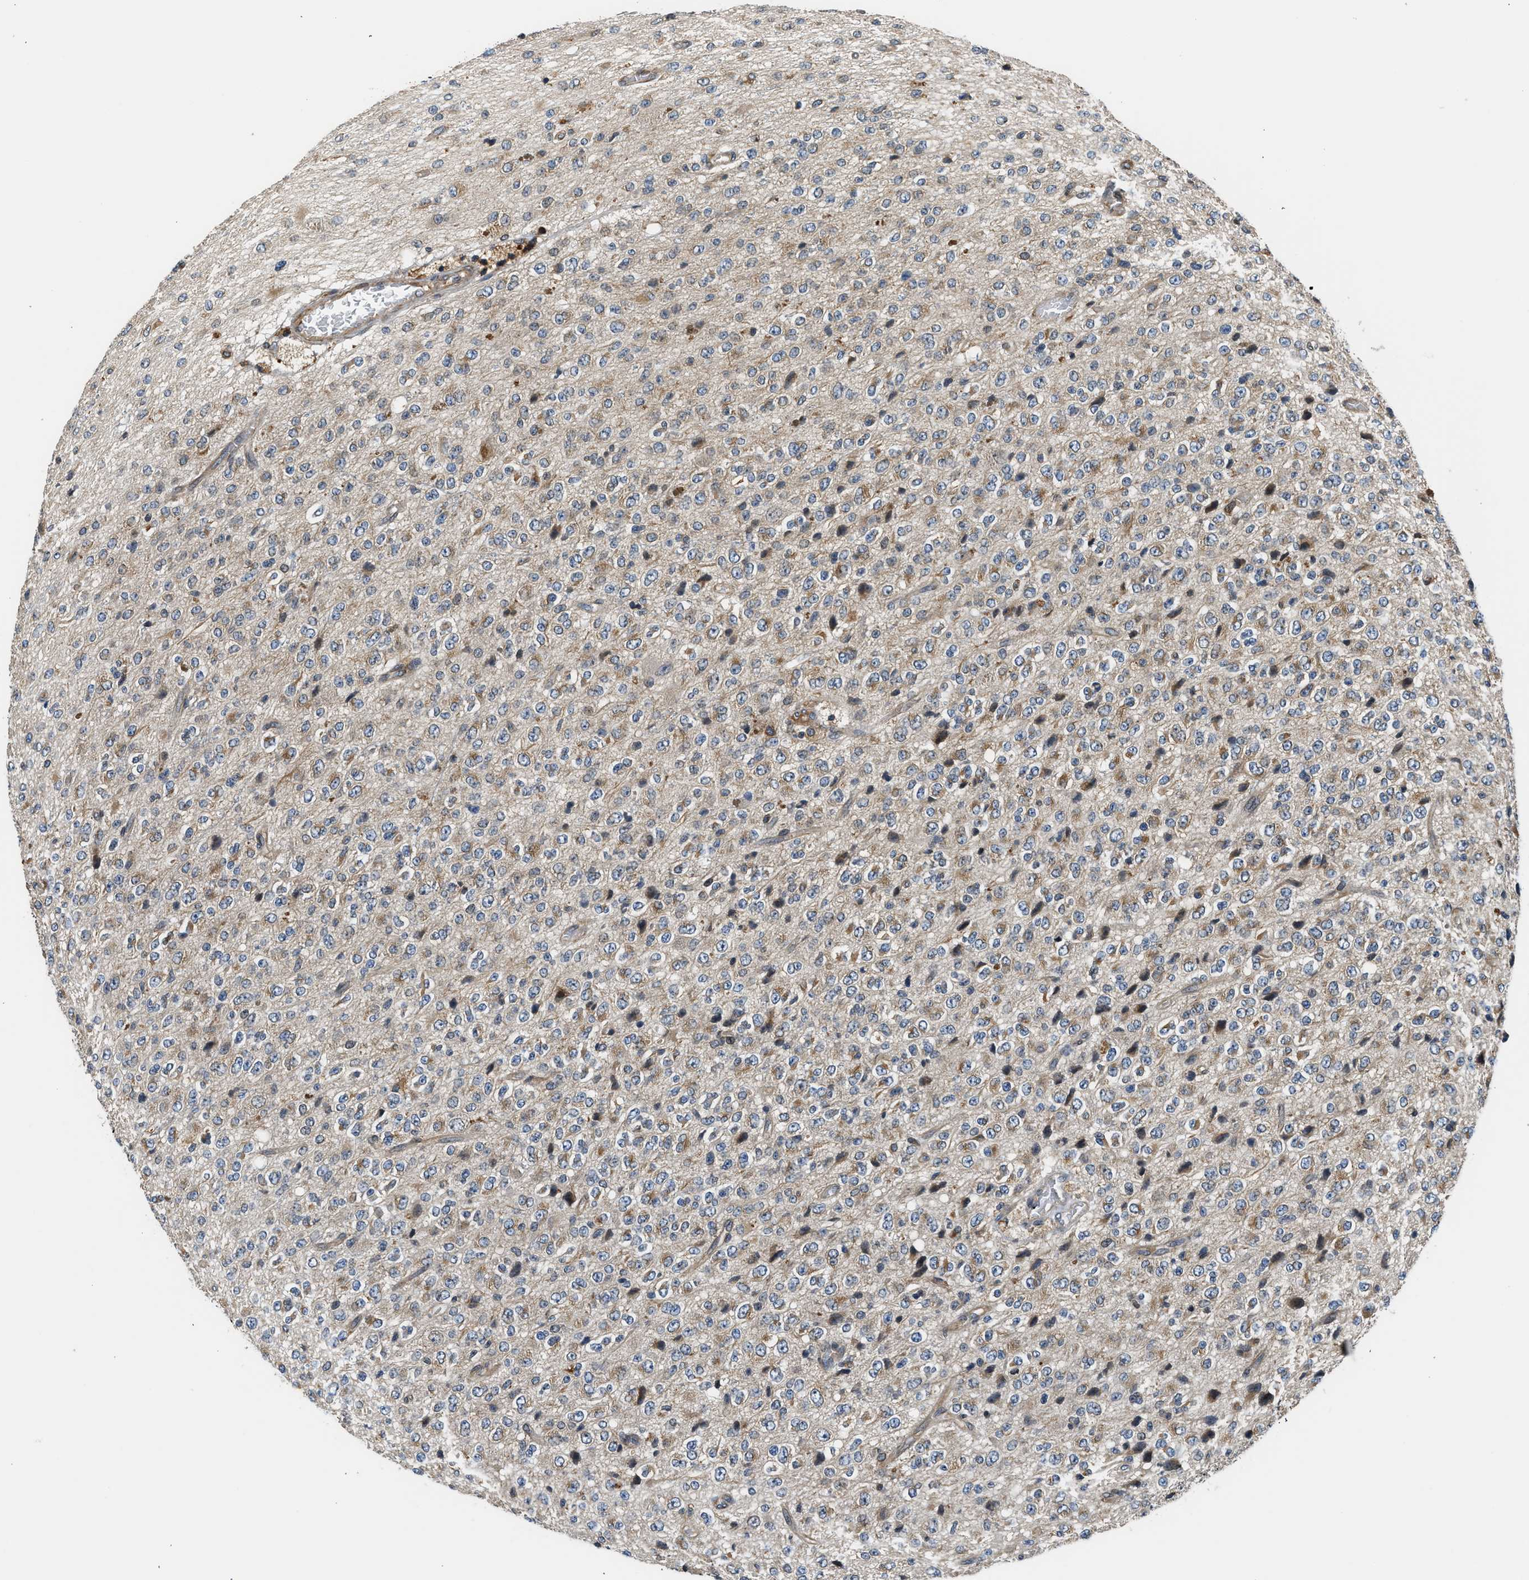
{"staining": {"intensity": "weak", "quantity": "<25%", "location": "cytoplasmic/membranous,nuclear"}, "tissue": "glioma", "cell_type": "Tumor cells", "image_type": "cancer", "snomed": [{"axis": "morphology", "description": "Glioma, malignant, High grade"}, {"axis": "topography", "description": "pancreas cauda"}], "caption": "Tumor cells are negative for brown protein staining in glioma.", "gene": "RETREG3", "patient": {"sex": "male", "age": 60}}